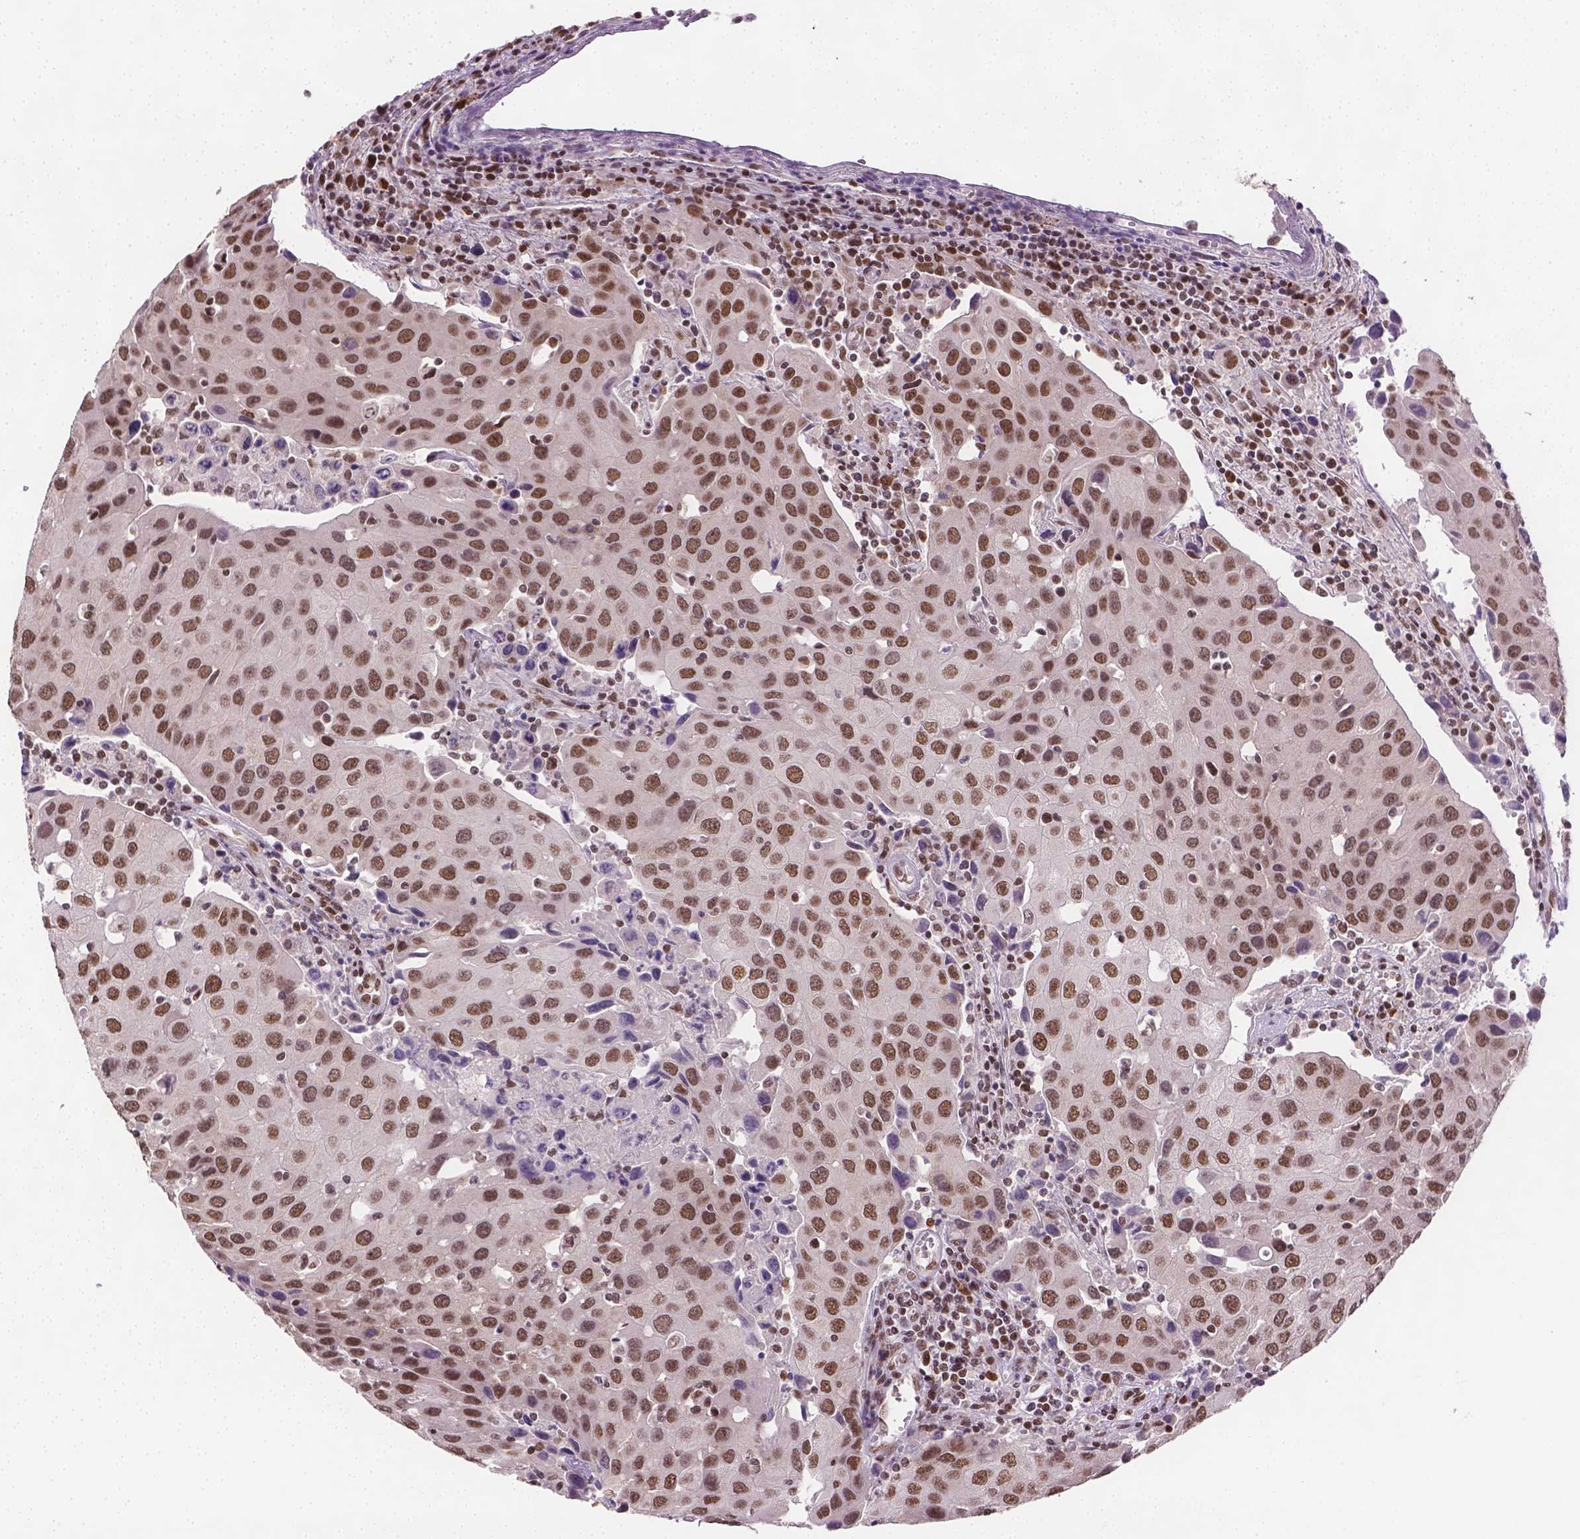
{"staining": {"intensity": "moderate", "quantity": ">75%", "location": "nuclear"}, "tissue": "urothelial cancer", "cell_type": "Tumor cells", "image_type": "cancer", "snomed": [{"axis": "morphology", "description": "Urothelial carcinoma, High grade"}, {"axis": "topography", "description": "Urinary bladder"}], "caption": "Urothelial cancer stained with a protein marker reveals moderate staining in tumor cells.", "gene": "FANCE", "patient": {"sex": "female", "age": 85}}